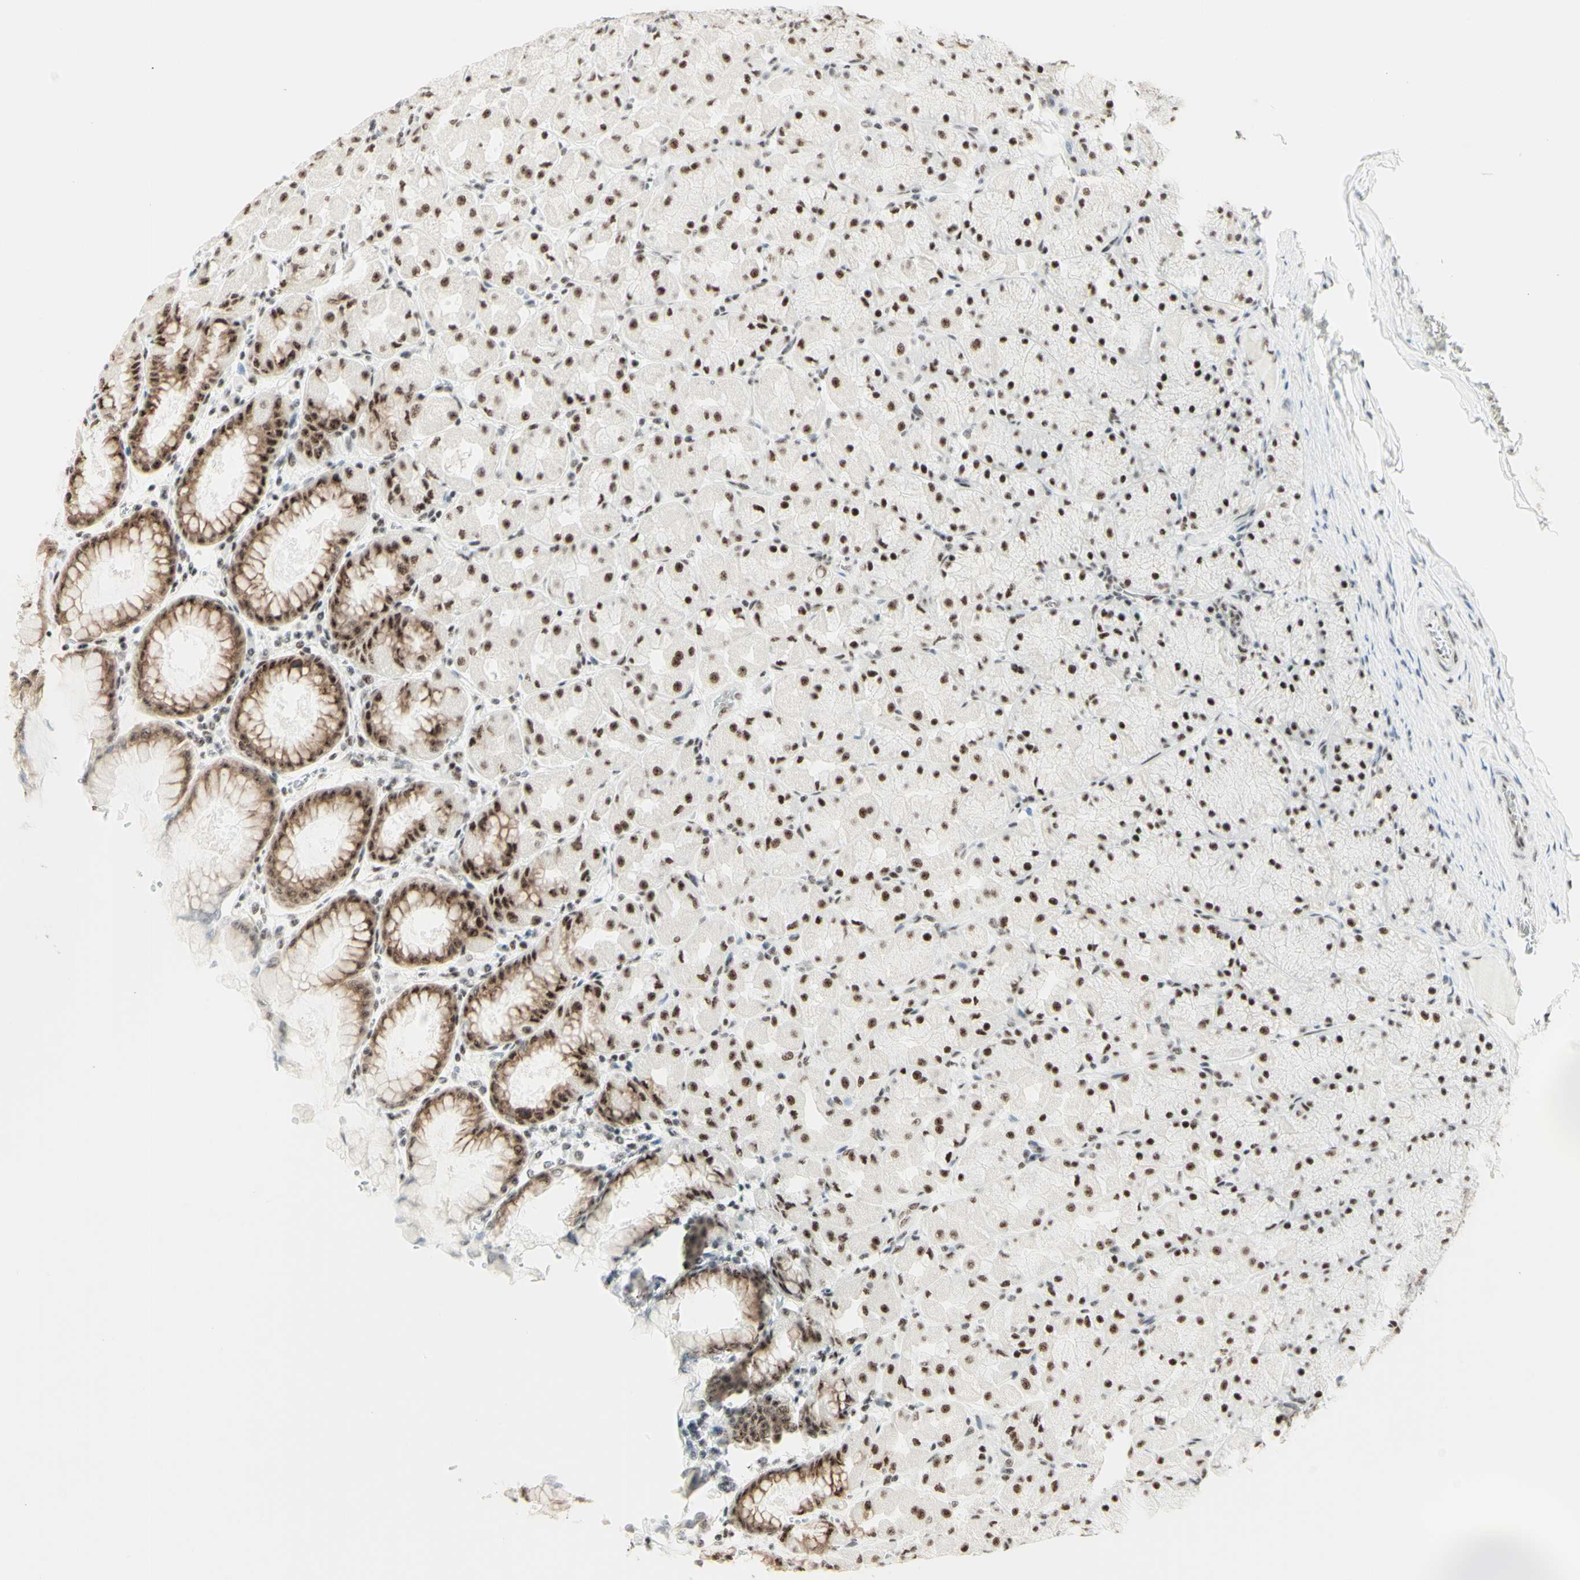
{"staining": {"intensity": "strong", "quantity": ">75%", "location": "cytoplasmic/membranous"}, "tissue": "stomach", "cell_type": "Glandular cells", "image_type": "normal", "snomed": [{"axis": "morphology", "description": "Normal tissue, NOS"}, {"axis": "topography", "description": "Stomach, upper"}], "caption": "Human stomach stained for a protein (brown) exhibits strong cytoplasmic/membranous positive positivity in approximately >75% of glandular cells.", "gene": "WTAP", "patient": {"sex": "female", "age": 56}}